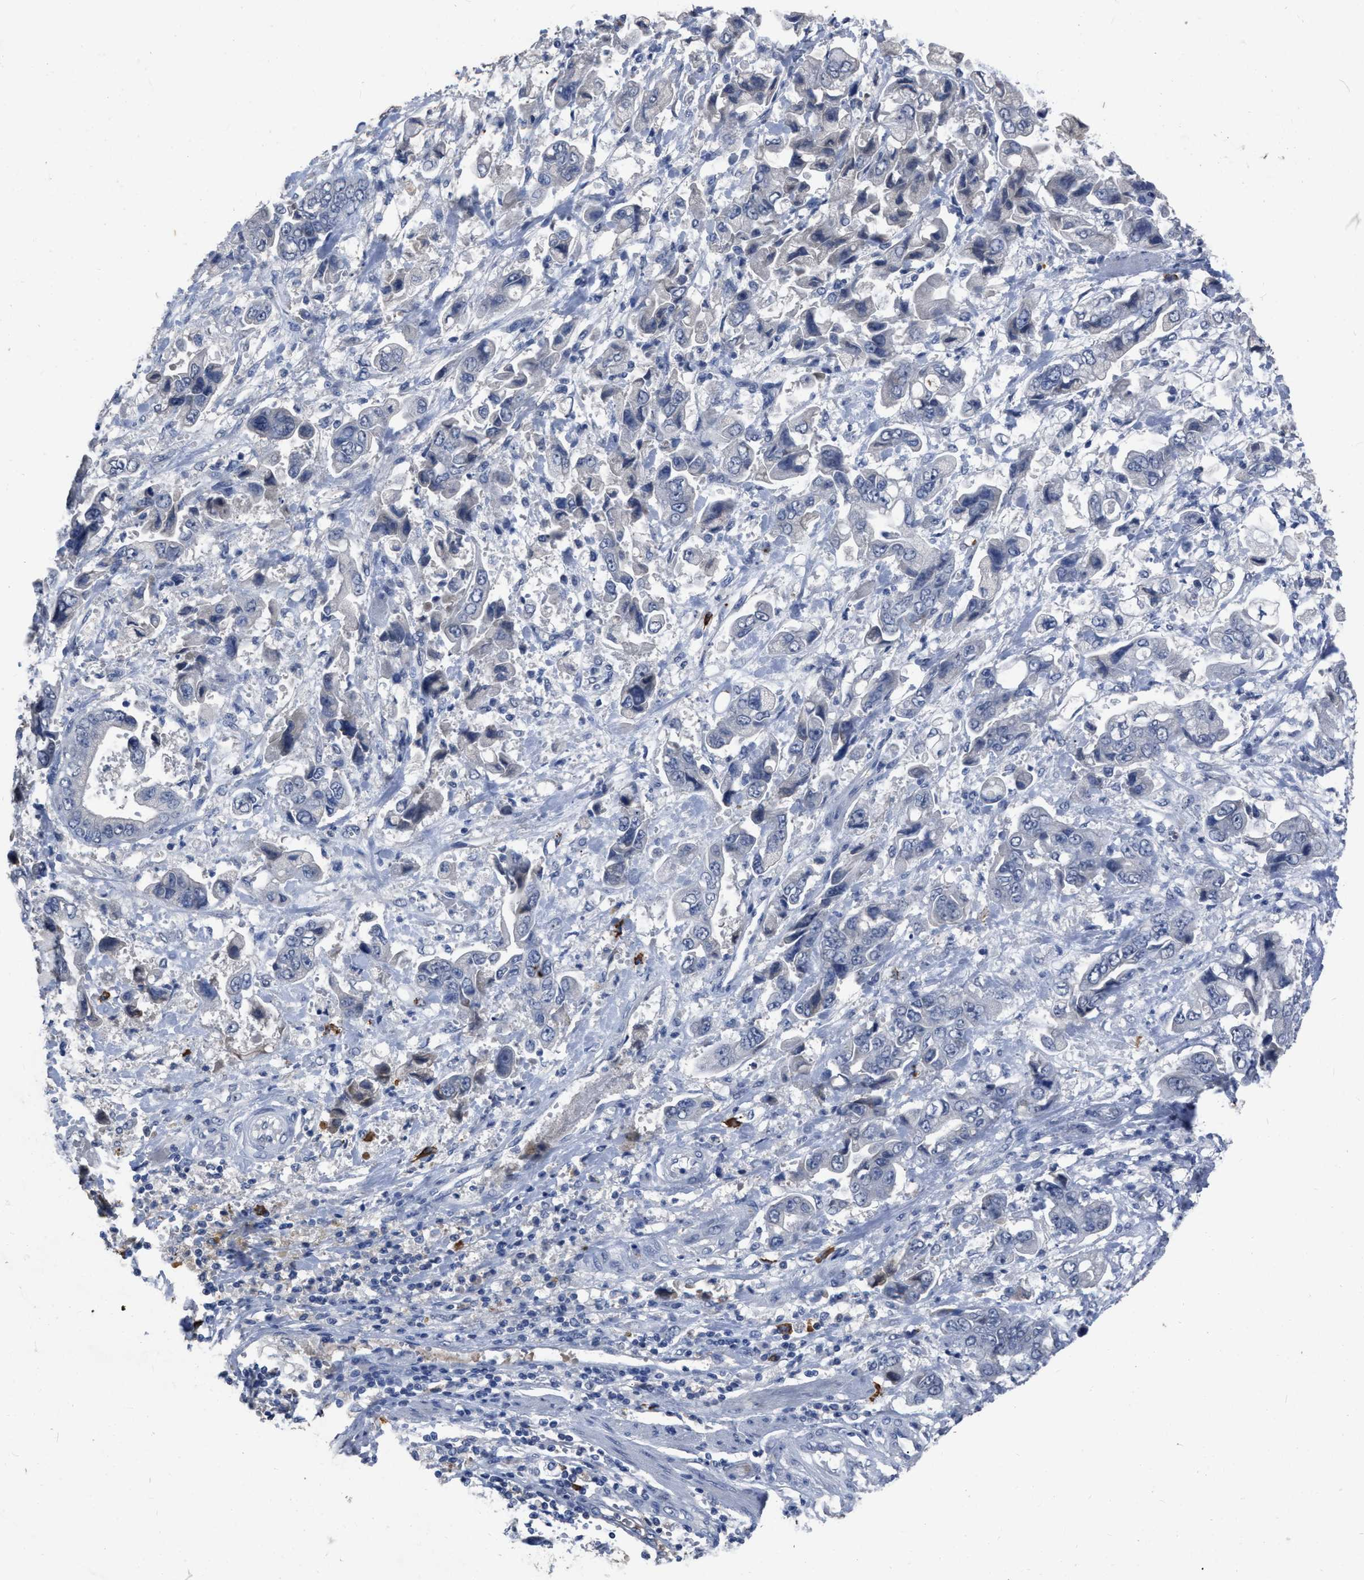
{"staining": {"intensity": "negative", "quantity": "none", "location": "none"}, "tissue": "stomach cancer", "cell_type": "Tumor cells", "image_type": "cancer", "snomed": [{"axis": "morphology", "description": "Normal tissue, NOS"}, {"axis": "morphology", "description": "Adenocarcinoma, NOS"}, {"axis": "topography", "description": "Stomach"}], "caption": "IHC photomicrograph of neoplastic tissue: human adenocarcinoma (stomach) stained with DAB (3,3'-diaminobenzidine) shows no significant protein expression in tumor cells.", "gene": "HABP2", "patient": {"sex": "male", "age": 62}}